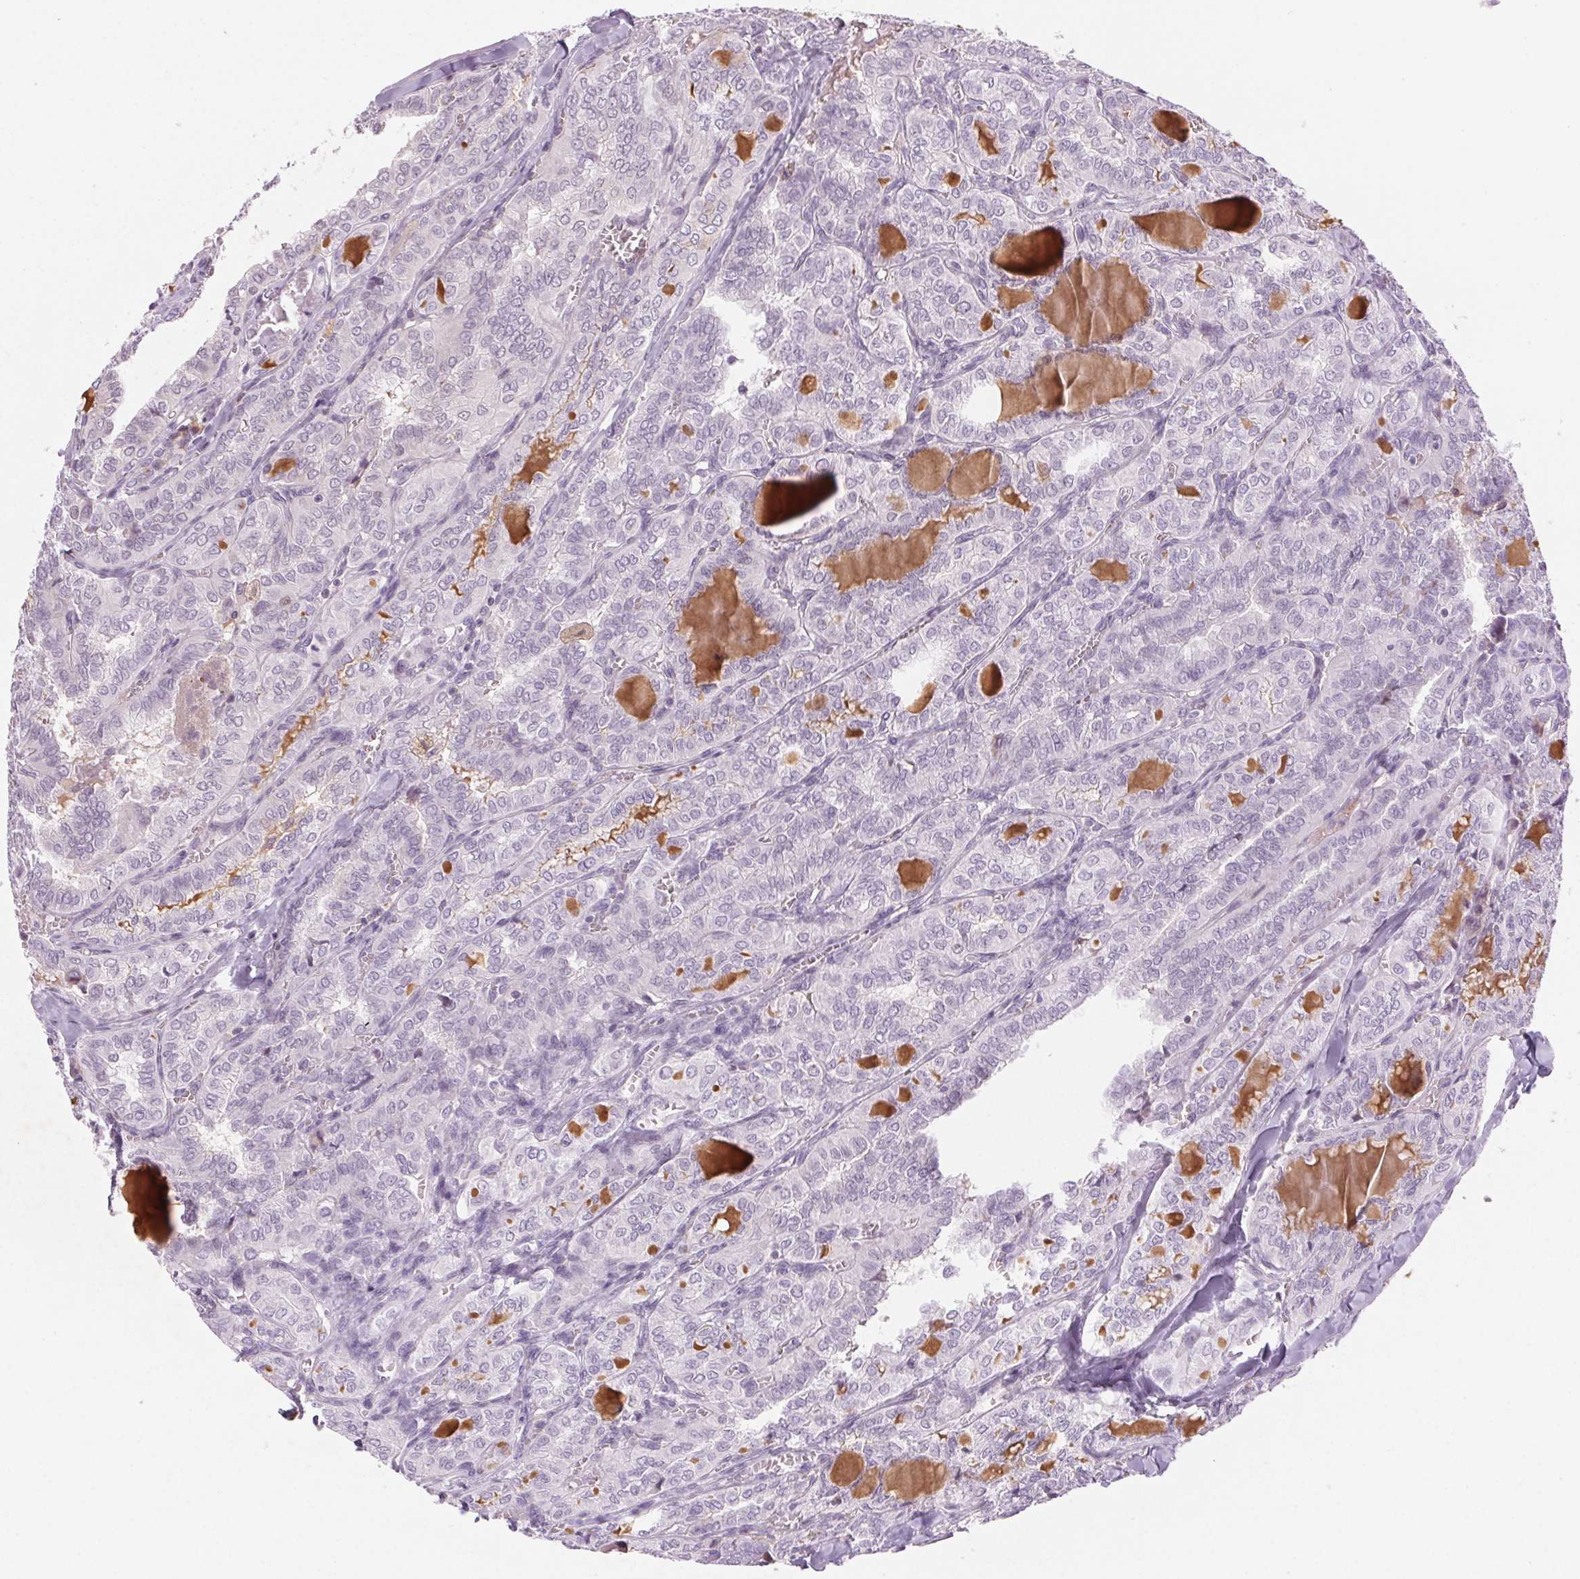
{"staining": {"intensity": "negative", "quantity": "none", "location": "none"}, "tissue": "thyroid cancer", "cell_type": "Tumor cells", "image_type": "cancer", "snomed": [{"axis": "morphology", "description": "Papillary adenocarcinoma, NOS"}, {"axis": "topography", "description": "Thyroid gland"}], "caption": "This is an IHC micrograph of papillary adenocarcinoma (thyroid). There is no expression in tumor cells.", "gene": "SLC6A19", "patient": {"sex": "female", "age": 41}}